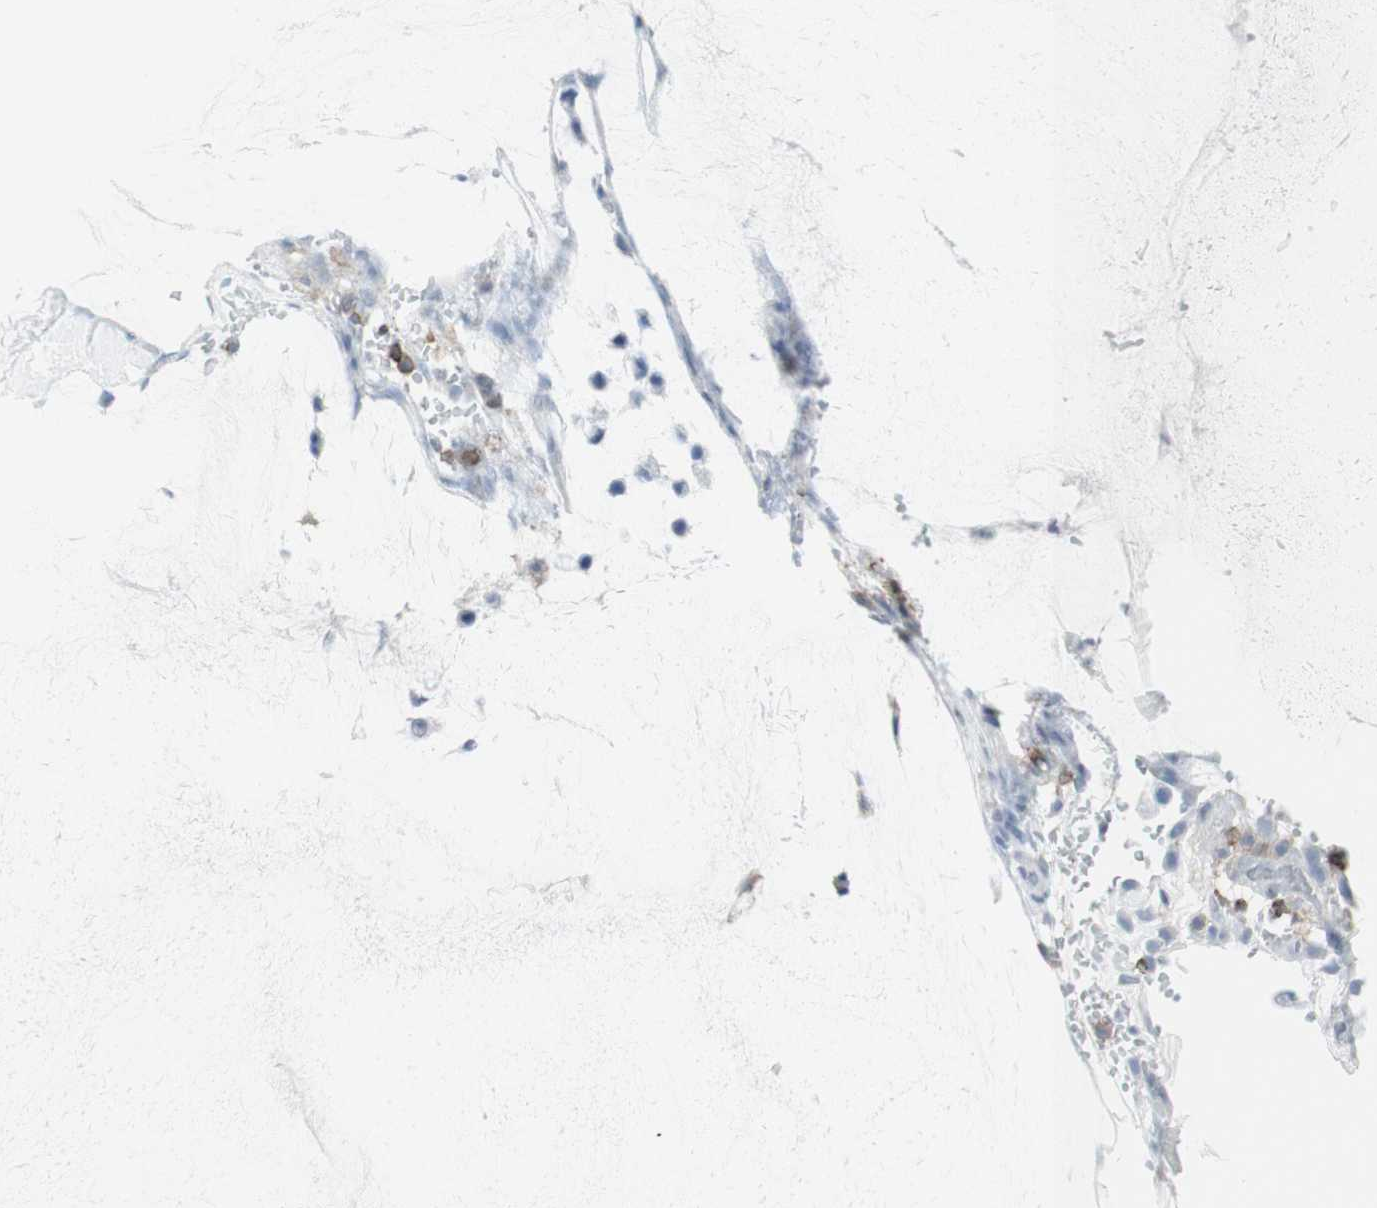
{"staining": {"intensity": "negative", "quantity": "none", "location": "none"}, "tissue": "ovarian cancer", "cell_type": "Tumor cells", "image_type": "cancer", "snomed": [{"axis": "morphology", "description": "Cystadenocarcinoma, mucinous, NOS"}, {"axis": "topography", "description": "Ovary"}], "caption": "Photomicrograph shows no significant protein expression in tumor cells of mucinous cystadenocarcinoma (ovarian).", "gene": "NRG1", "patient": {"sex": "female", "age": 39}}